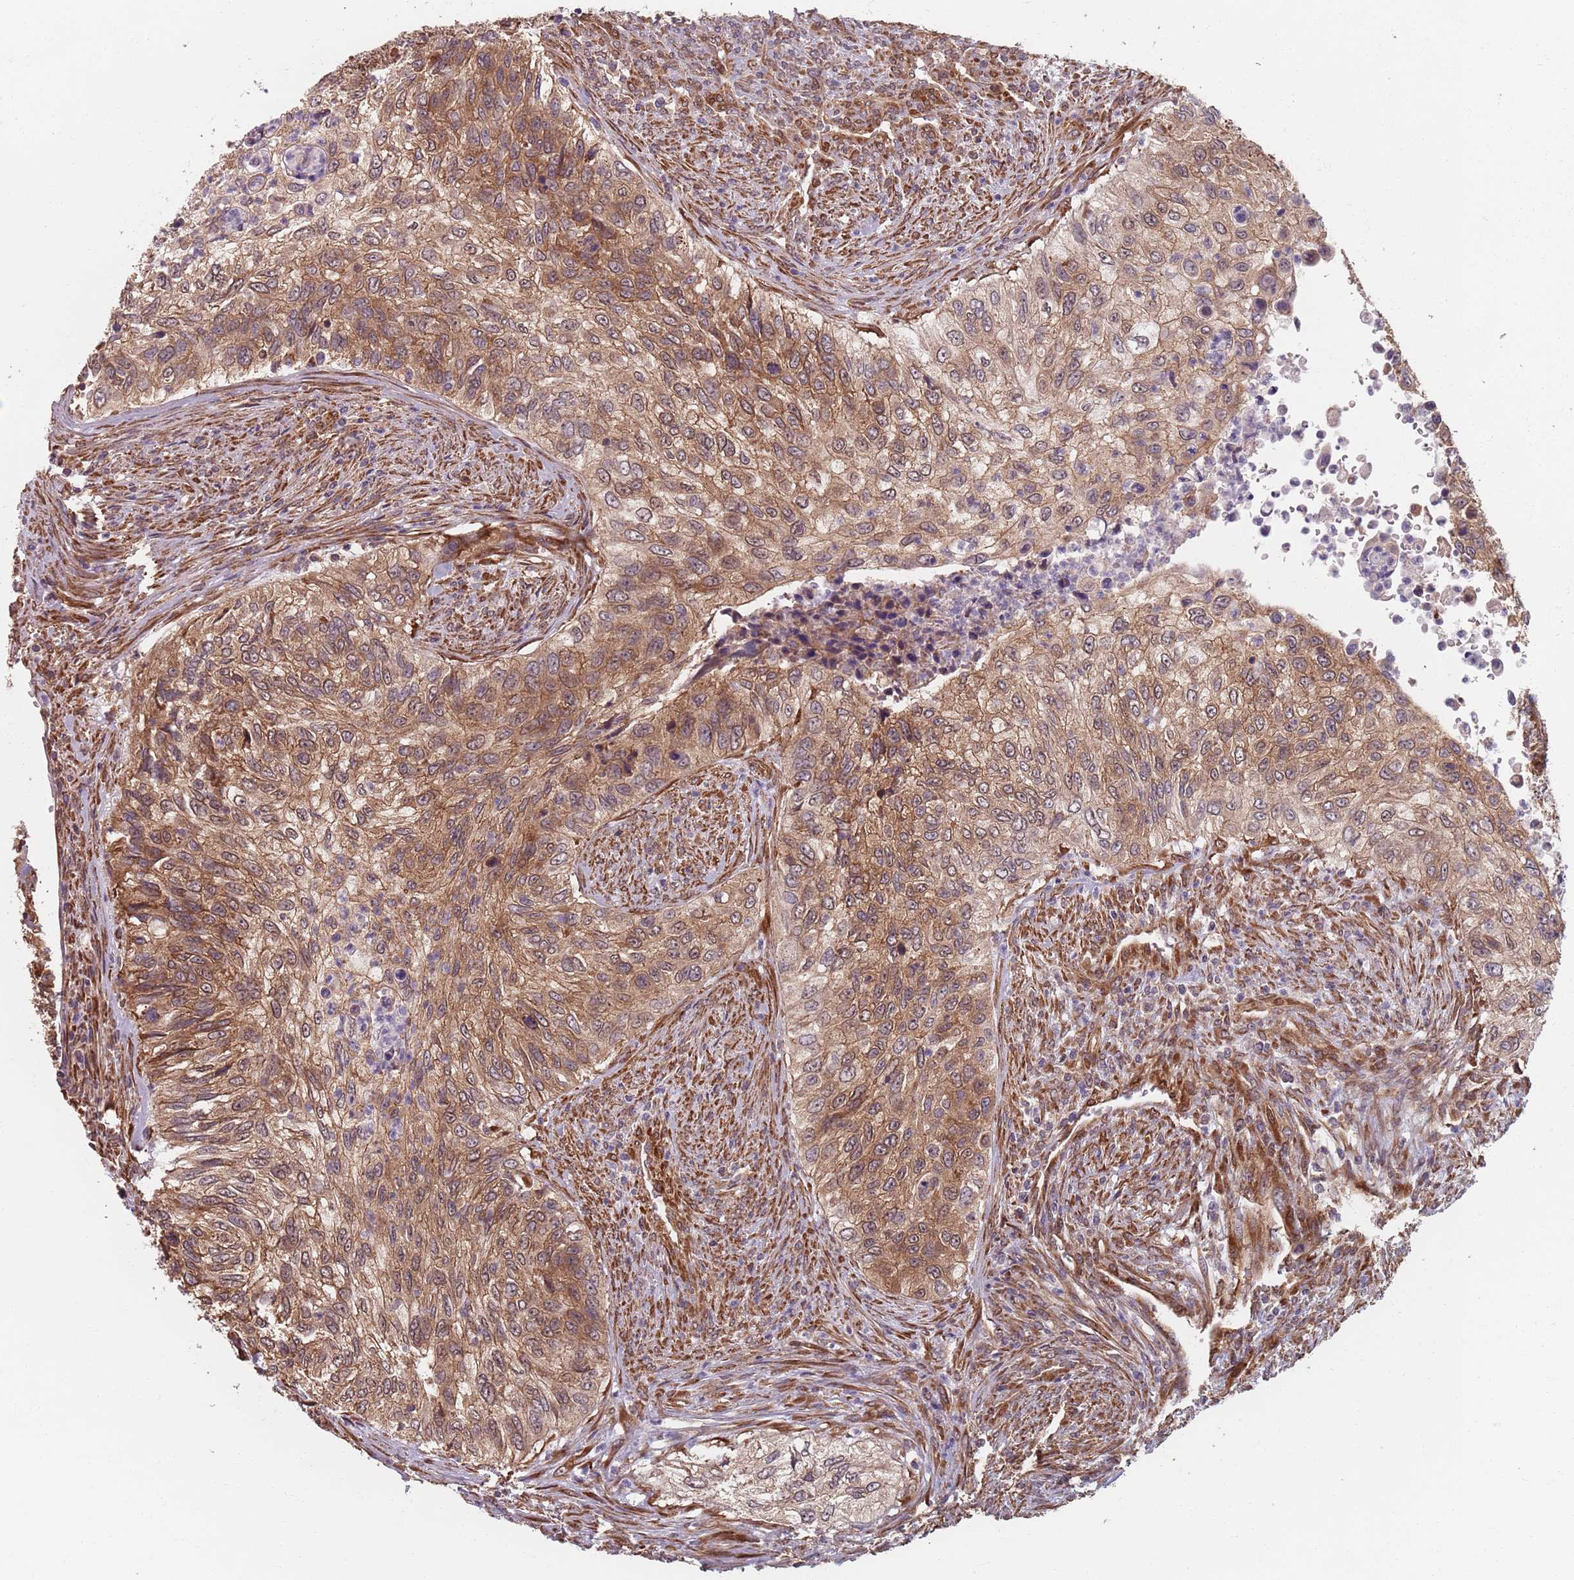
{"staining": {"intensity": "moderate", "quantity": ">75%", "location": "cytoplasmic/membranous"}, "tissue": "urothelial cancer", "cell_type": "Tumor cells", "image_type": "cancer", "snomed": [{"axis": "morphology", "description": "Urothelial carcinoma, High grade"}, {"axis": "topography", "description": "Urinary bladder"}], "caption": "Urothelial cancer stained with DAB IHC exhibits medium levels of moderate cytoplasmic/membranous staining in about >75% of tumor cells.", "gene": "NOTCH3", "patient": {"sex": "female", "age": 60}}